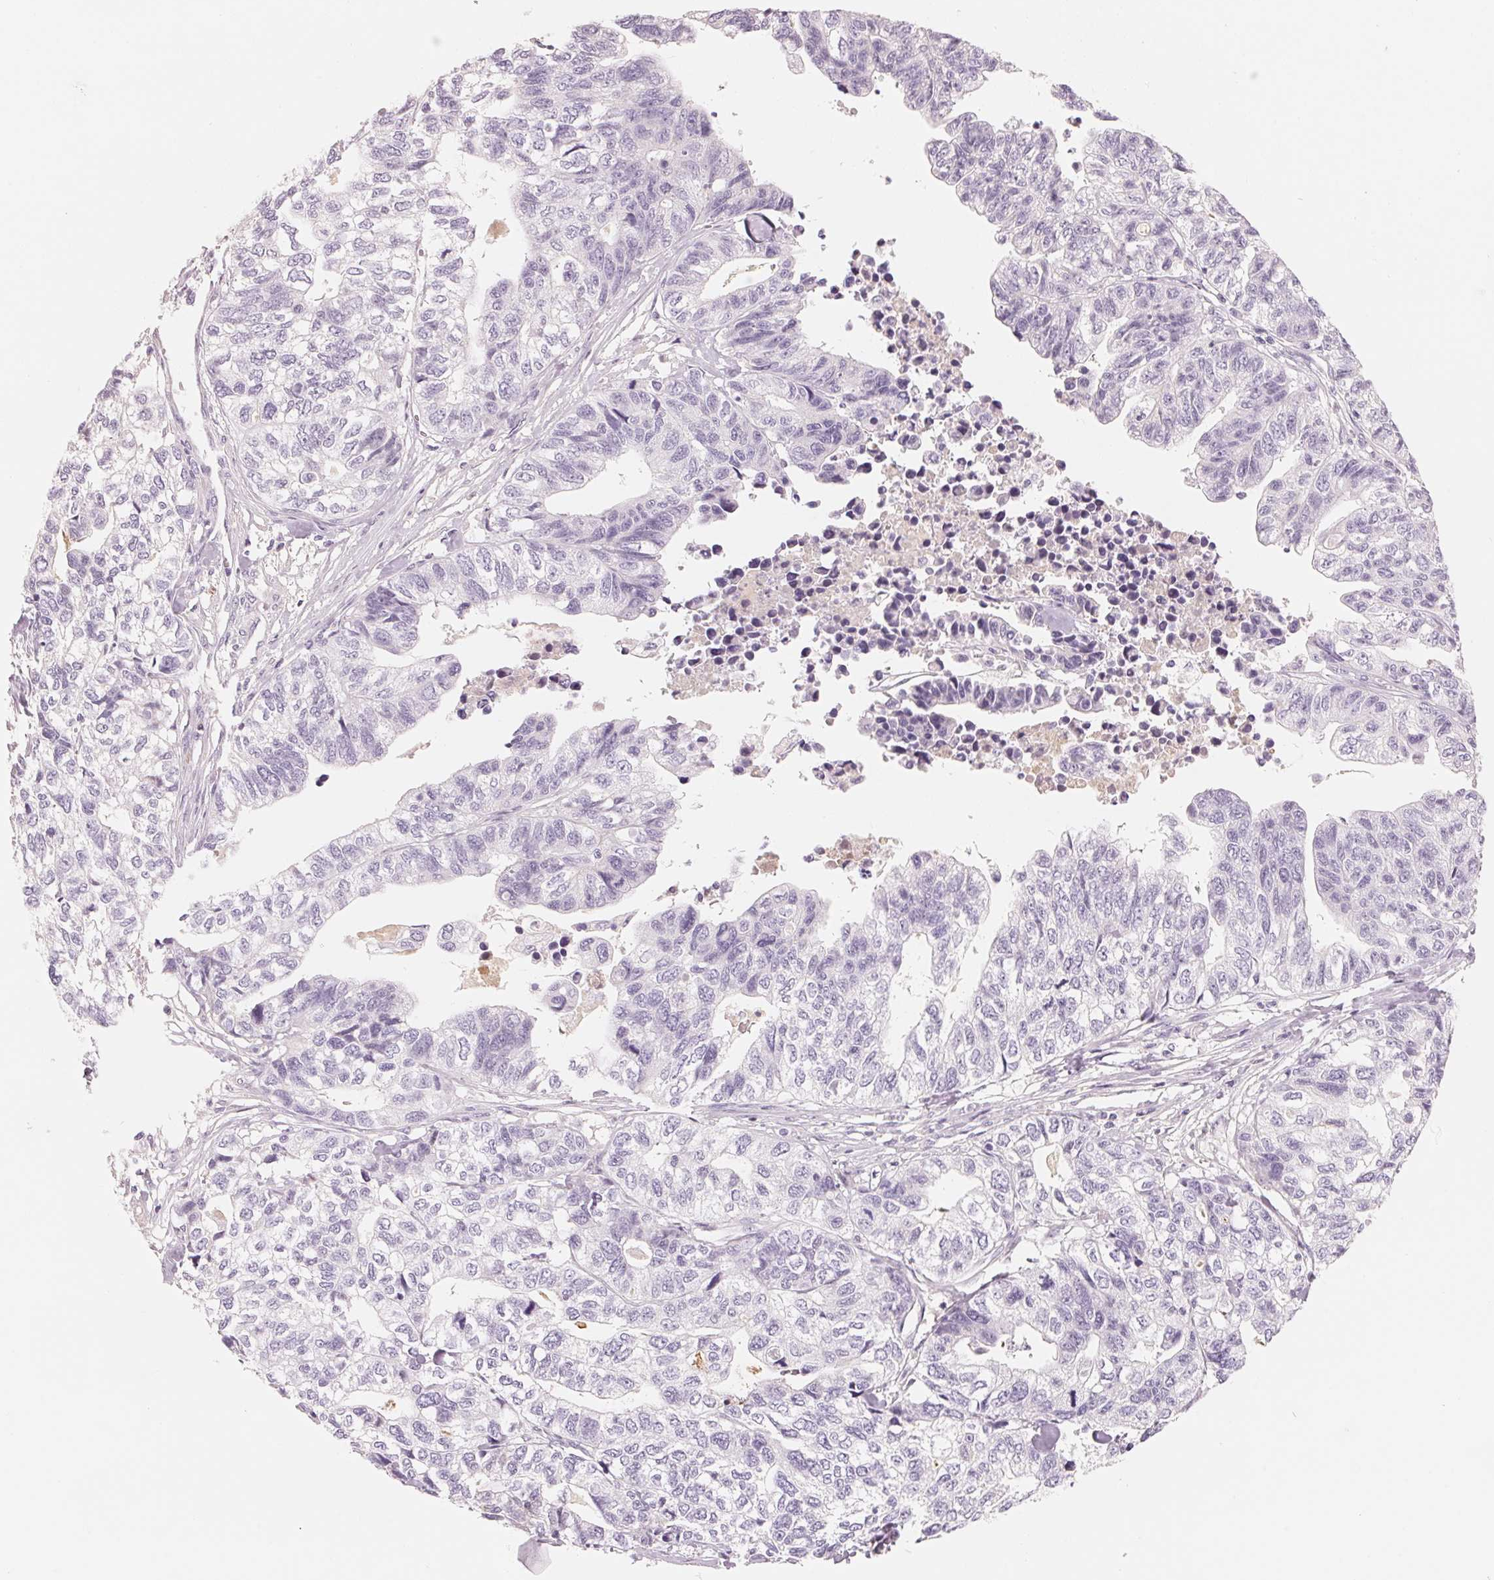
{"staining": {"intensity": "negative", "quantity": "none", "location": "none"}, "tissue": "stomach cancer", "cell_type": "Tumor cells", "image_type": "cancer", "snomed": [{"axis": "morphology", "description": "Adenocarcinoma, NOS"}, {"axis": "topography", "description": "Stomach, upper"}], "caption": "High magnification brightfield microscopy of stomach cancer stained with DAB (brown) and counterstained with hematoxylin (blue): tumor cells show no significant staining.", "gene": "CFHR2", "patient": {"sex": "female", "age": 67}}